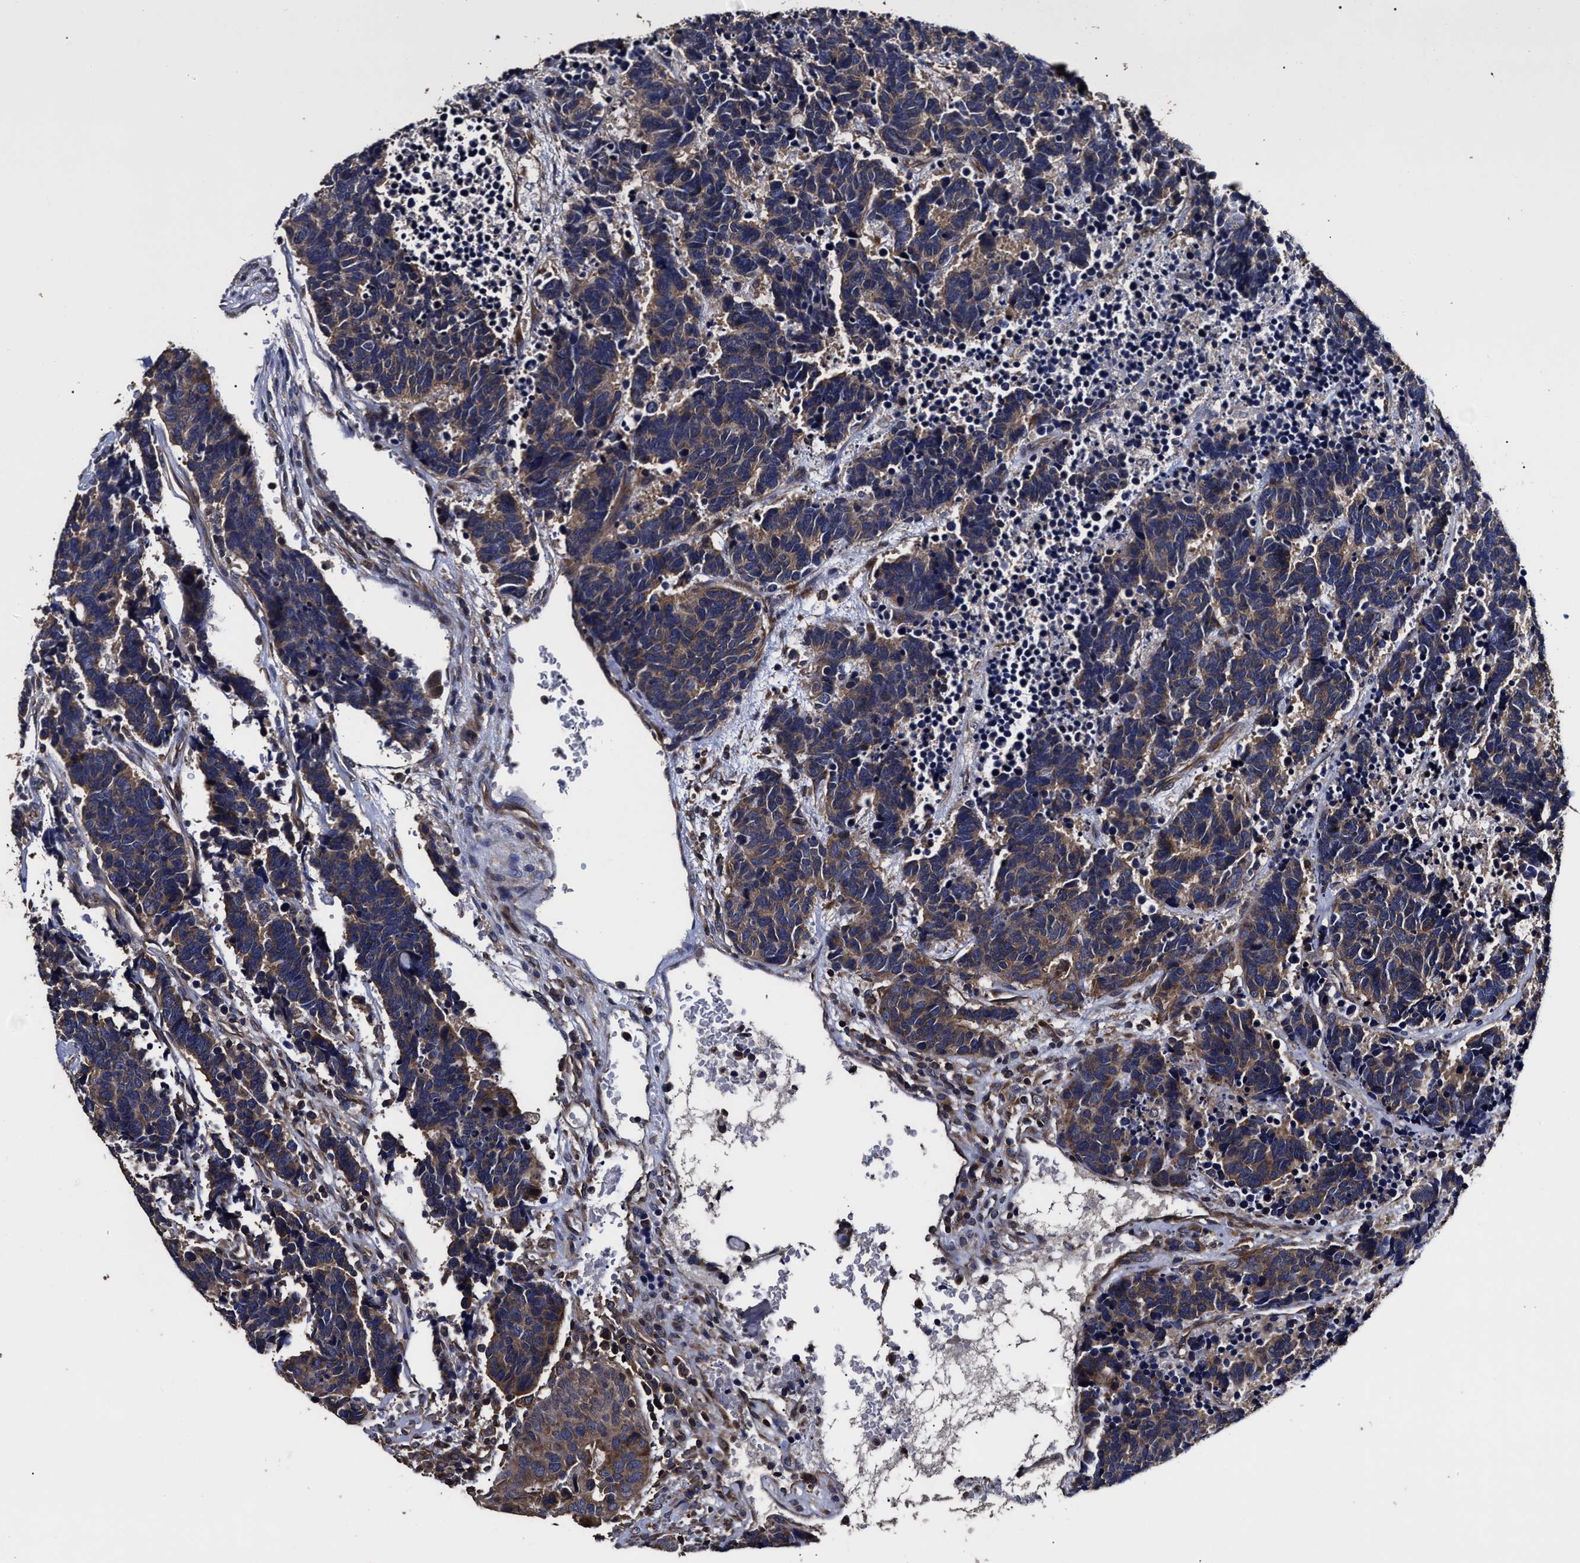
{"staining": {"intensity": "moderate", "quantity": ">75%", "location": "cytoplasmic/membranous"}, "tissue": "carcinoid", "cell_type": "Tumor cells", "image_type": "cancer", "snomed": [{"axis": "morphology", "description": "Carcinoma, NOS"}, {"axis": "morphology", "description": "Carcinoid, malignant, NOS"}, {"axis": "topography", "description": "Urinary bladder"}], "caption": "Protein staining displays moderate cytoplasmic/membranous positivity in approximately >75% of tumor cells in carcinoid.", "gene": "AVEN", "patient": {"sex": "male", "age": 57}}